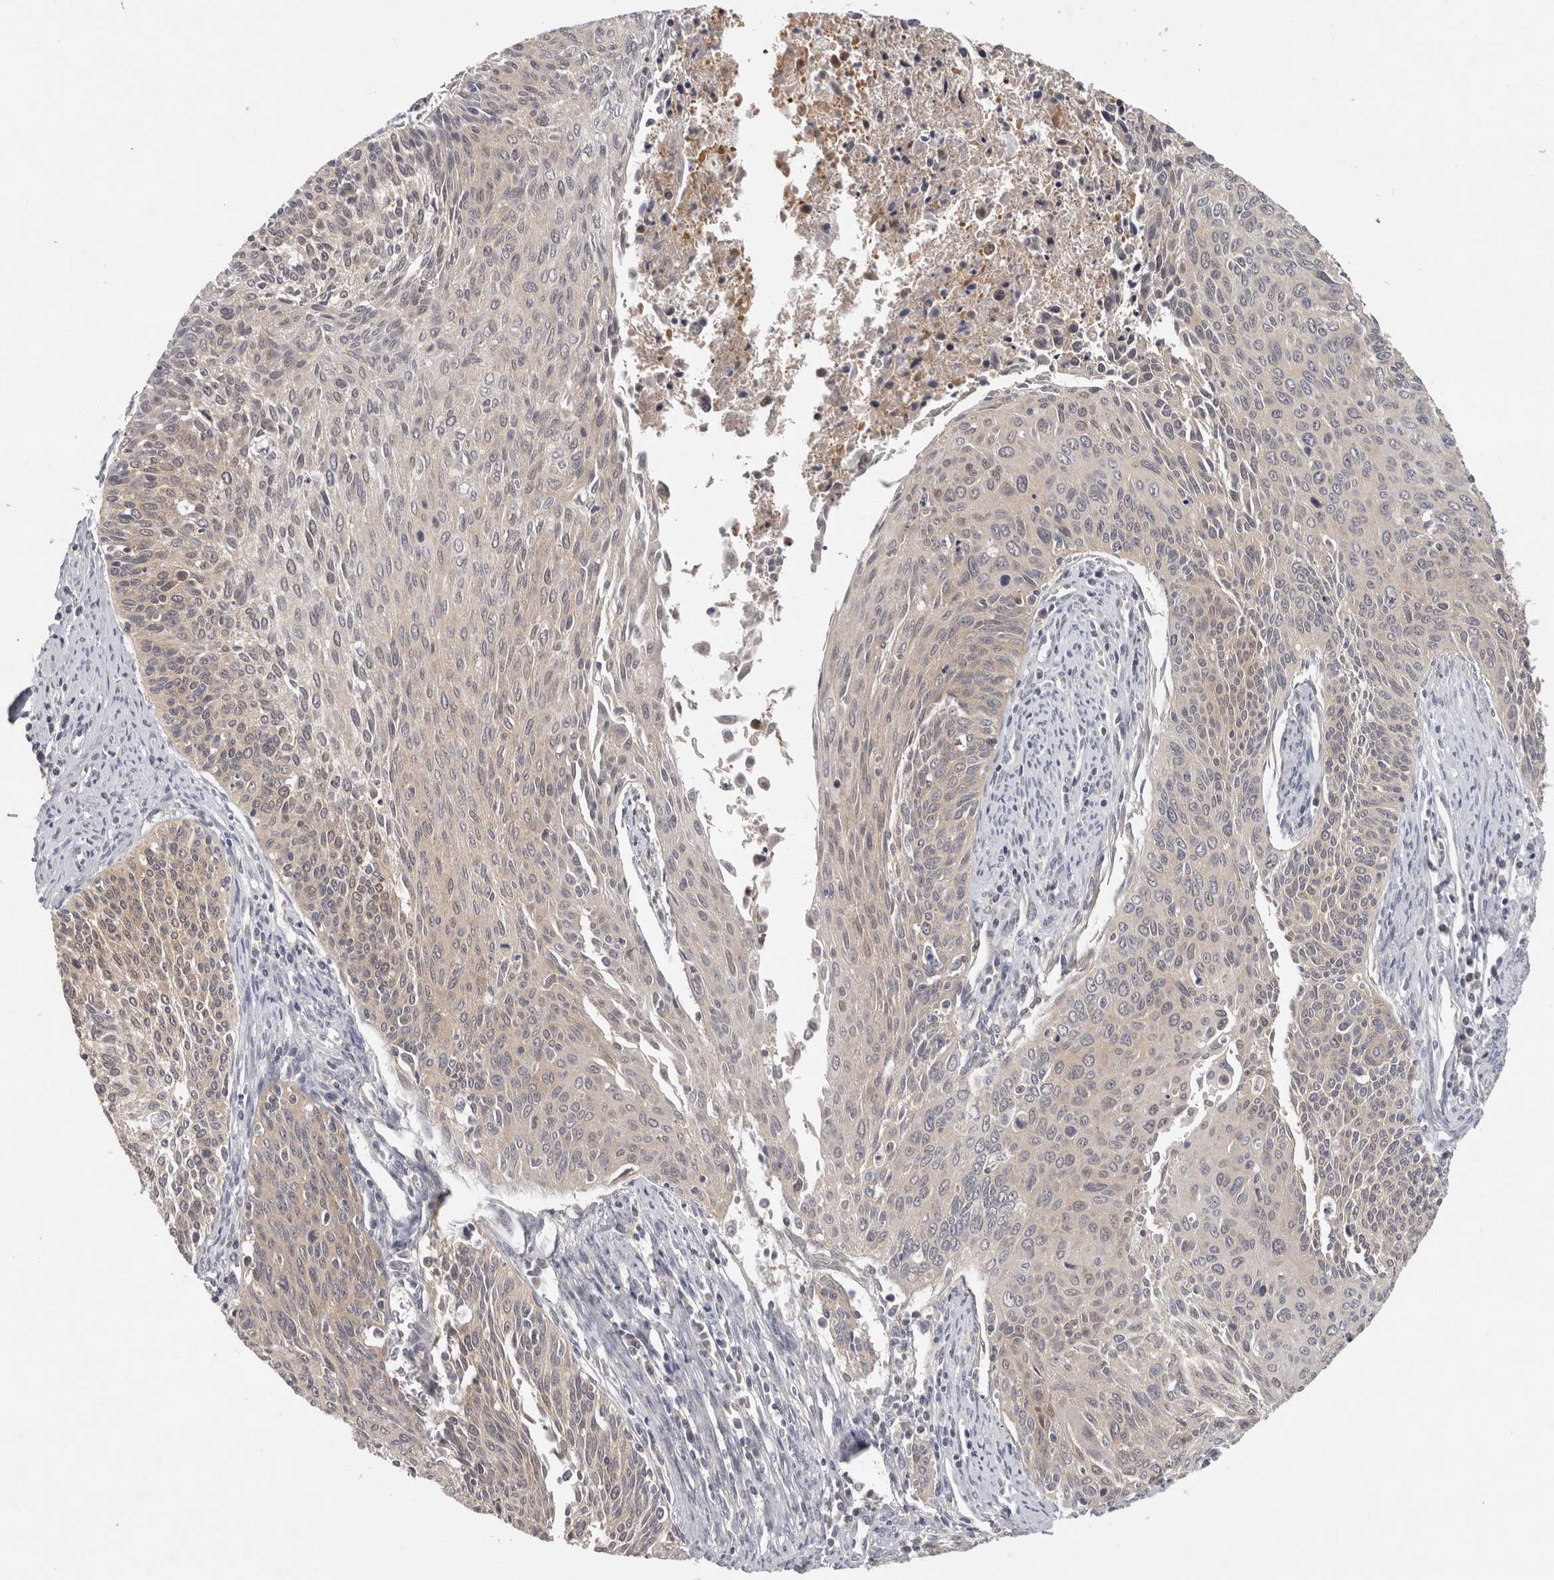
{"staining": {"intensity": "weak", "quantity": "<25%", "location": "cytoplasmic/membranous"}, "tissue": "cervical cancer", "cell_type": "Tumor cells", "image_type": "cancer", "snomed": [{"axis": "morphology", "description": "Squamous cell carcinoma, NOS"}, {"axis": "topography", "description": "Cervix"}], "caption": "Tumor cells are negative for brown protein staining in cervical squamous cell carcinoma.", "gene": "ACAT2", "patient": {"sex": "female", "age": 55}}